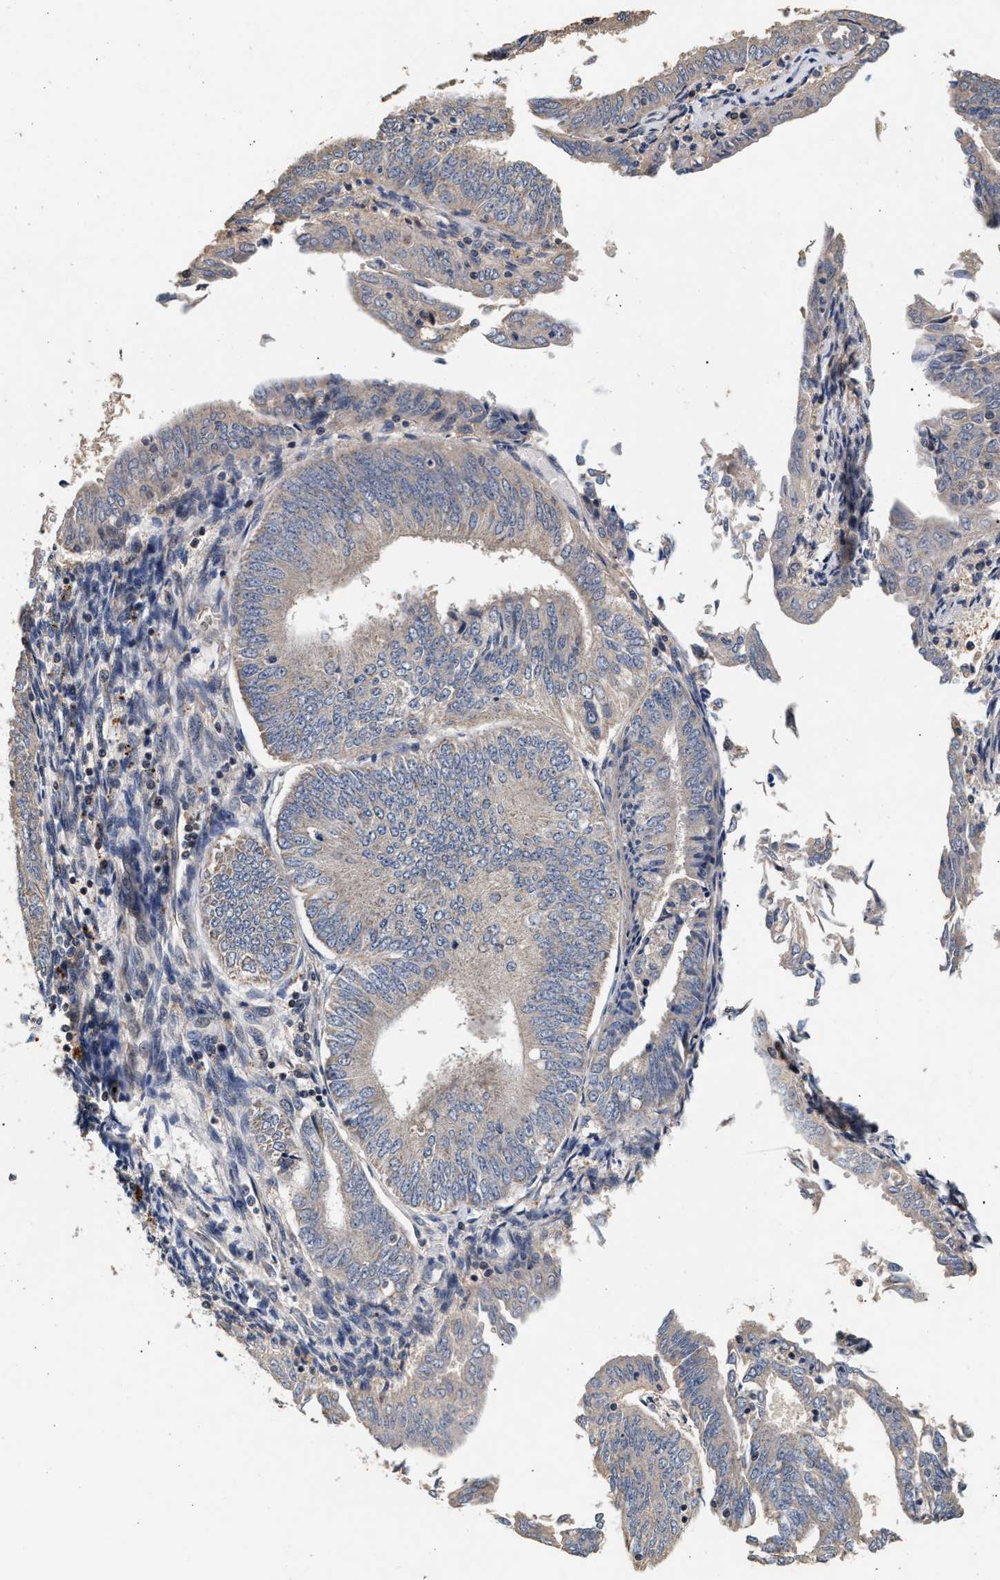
{"staining": {"intensity": "negative", "quantity": "none", "location": "none"}, "tissue": "endometrial cancer", "cell_type": "Tumor cells", "image_type": "cancer", "snomed": [{"axis": "morphology", "description": "Adenocarcinoma, NOS"}, {"axis": "topography", "description": "Endometrium"}], "caption": "Adenocarcinoma (endometrial) was stained to show a protein in brown. There is no significant staining in tumor cells.", "gene": "PTGR3", "patient": {"sex": "female", "age": 58}}